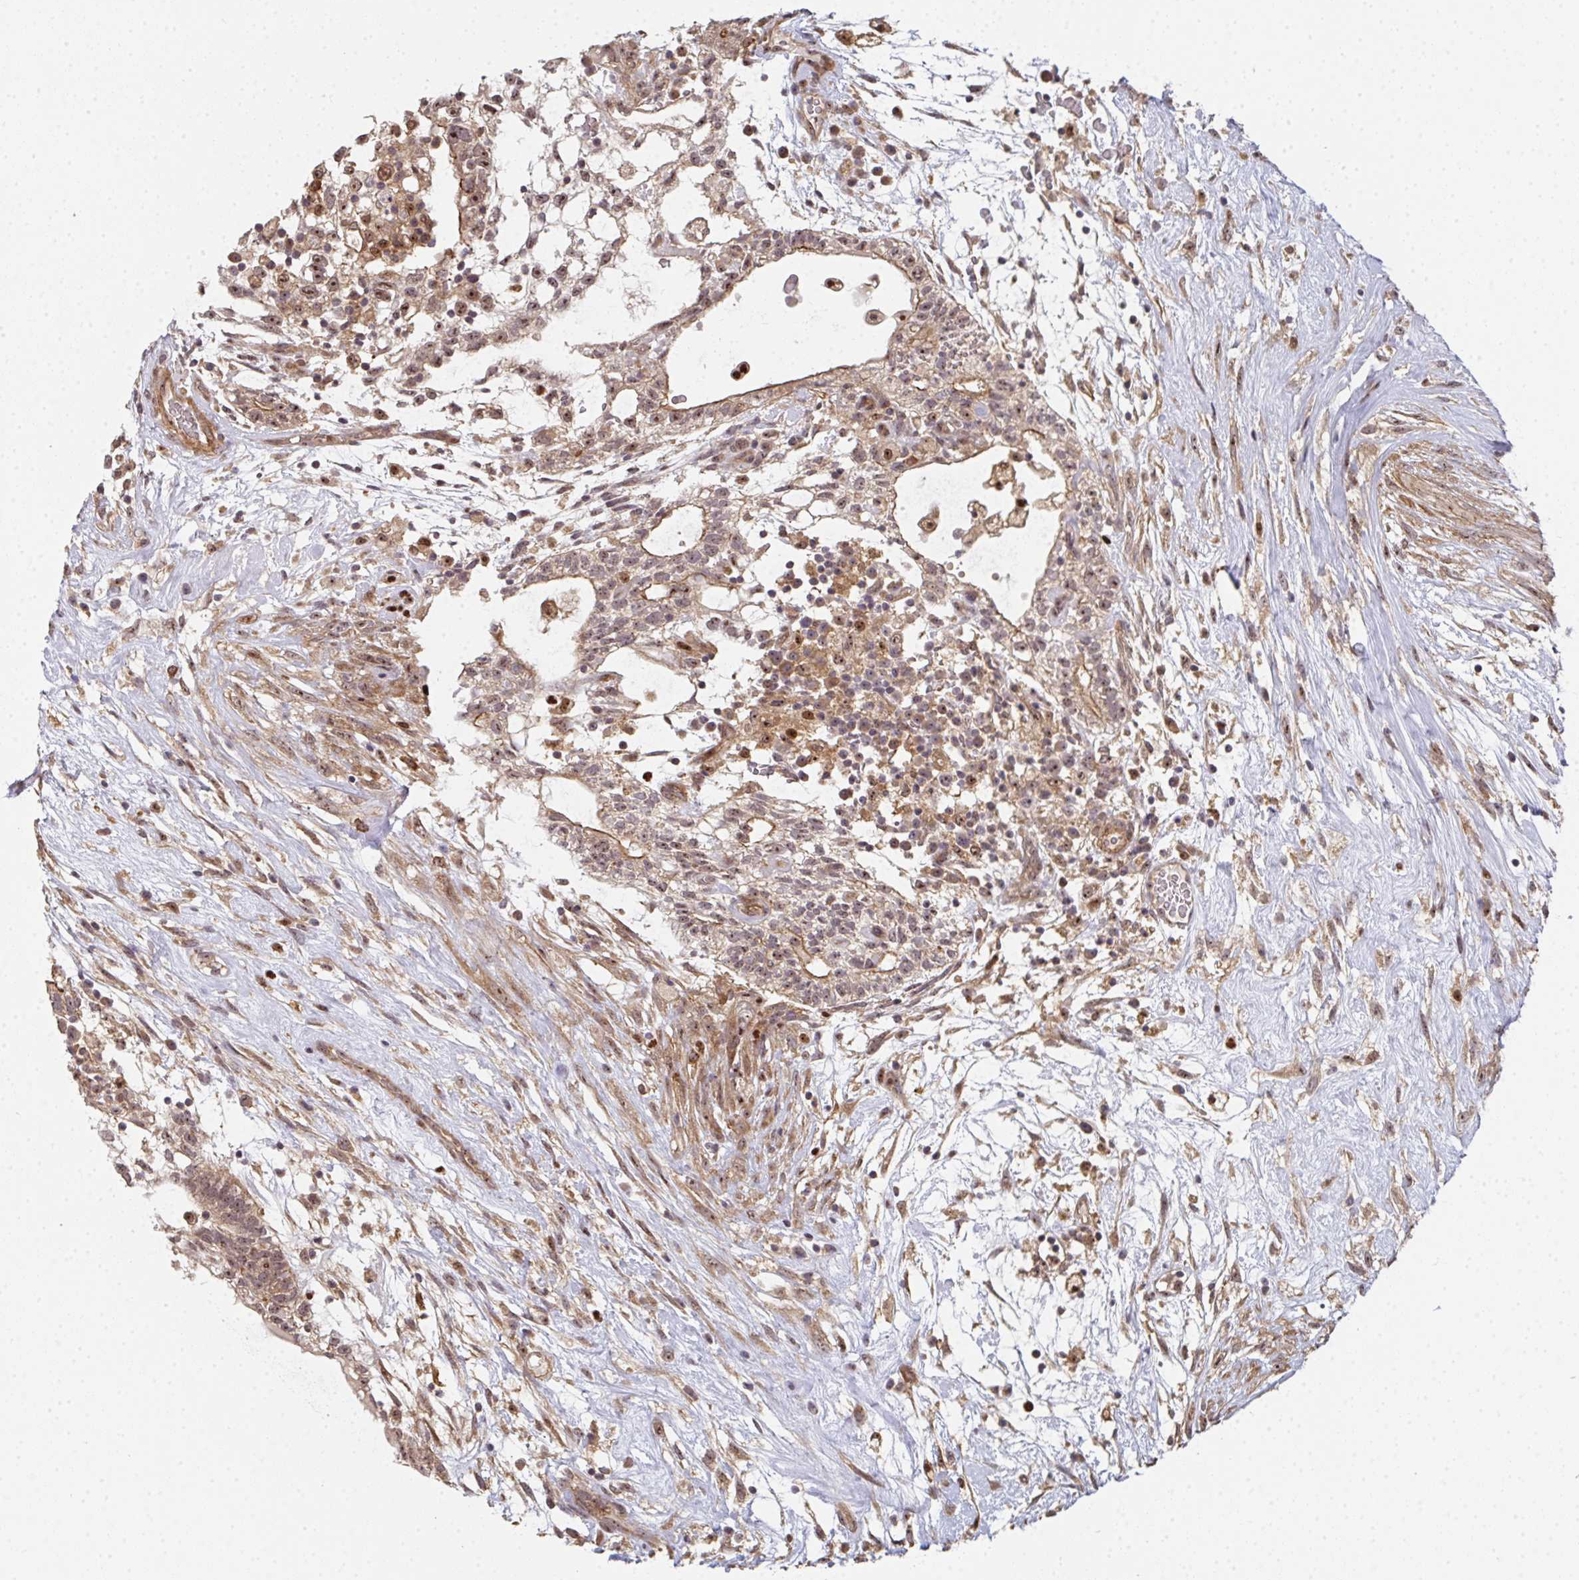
{"staining": {"intensity": "moderate", "quantity": ">75%", "location": "cytoplasmic/membranous,nuclear"}, "tissue": "testis cancer", "cell_type": "Tumor cells", "image_type": "cancer", "snomed": [{"axis": "morphology", "description": "Carcinoma, Embryonal, NOS"}, {"axis": "topography", "description": "Testis"}], "caption": "A brown stain shows moderate cytoplasmic/membranous and nuclear staining of a protein in human testis embryonal carcinoma tumor cells.", "gene": "SIMC1", "patient": {"sex": "male", "age": 32}}